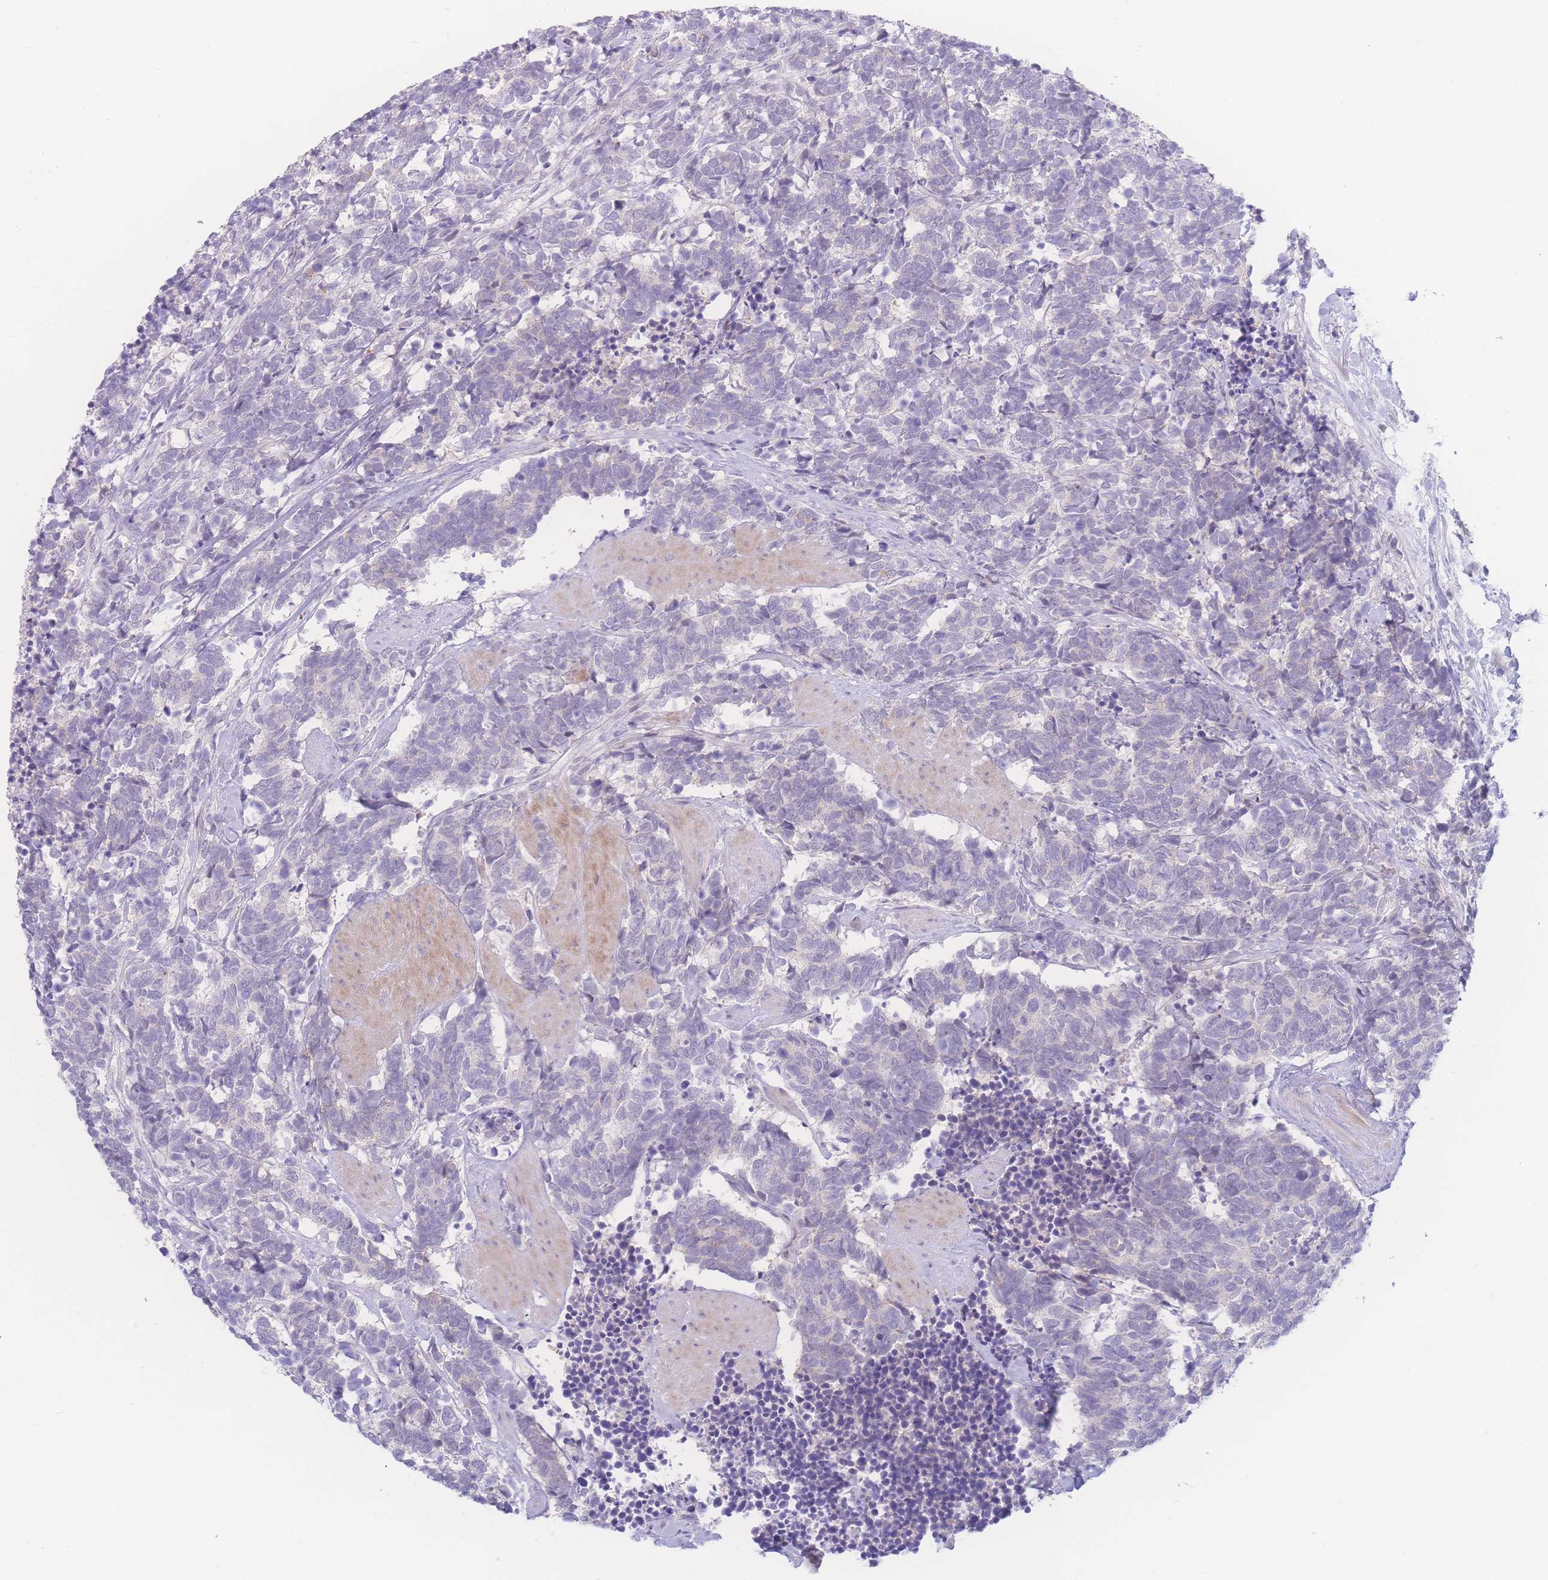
{"staining": {"intensity": "negative", "quantity": "none", "location": "none"}, "tissue": "carcinoid", "cell_type": "Tumor cells", "image_type": "cancer", "snomed": [{"axis": "morphology", "description": "Carcinoma, NOS"}, {"axis": "morphology", "description": "Carcinoid, malignant, NOS"}, {"axis": "topography", "description": "Prostate"}], "caption": "This image is of carcinoma stained with immunohistochemistry to label a protein in brown with the nuclei are counter-stained blue. There is no positivity in tumor cells. (Stains: DAB immunohistochemistry (IHC) with hematoxylin counter stain, Microscopy: brightfield microscopy at high magnification).", "gene": "PRSS22", "patient": {"sex": "male", "age": 57}}